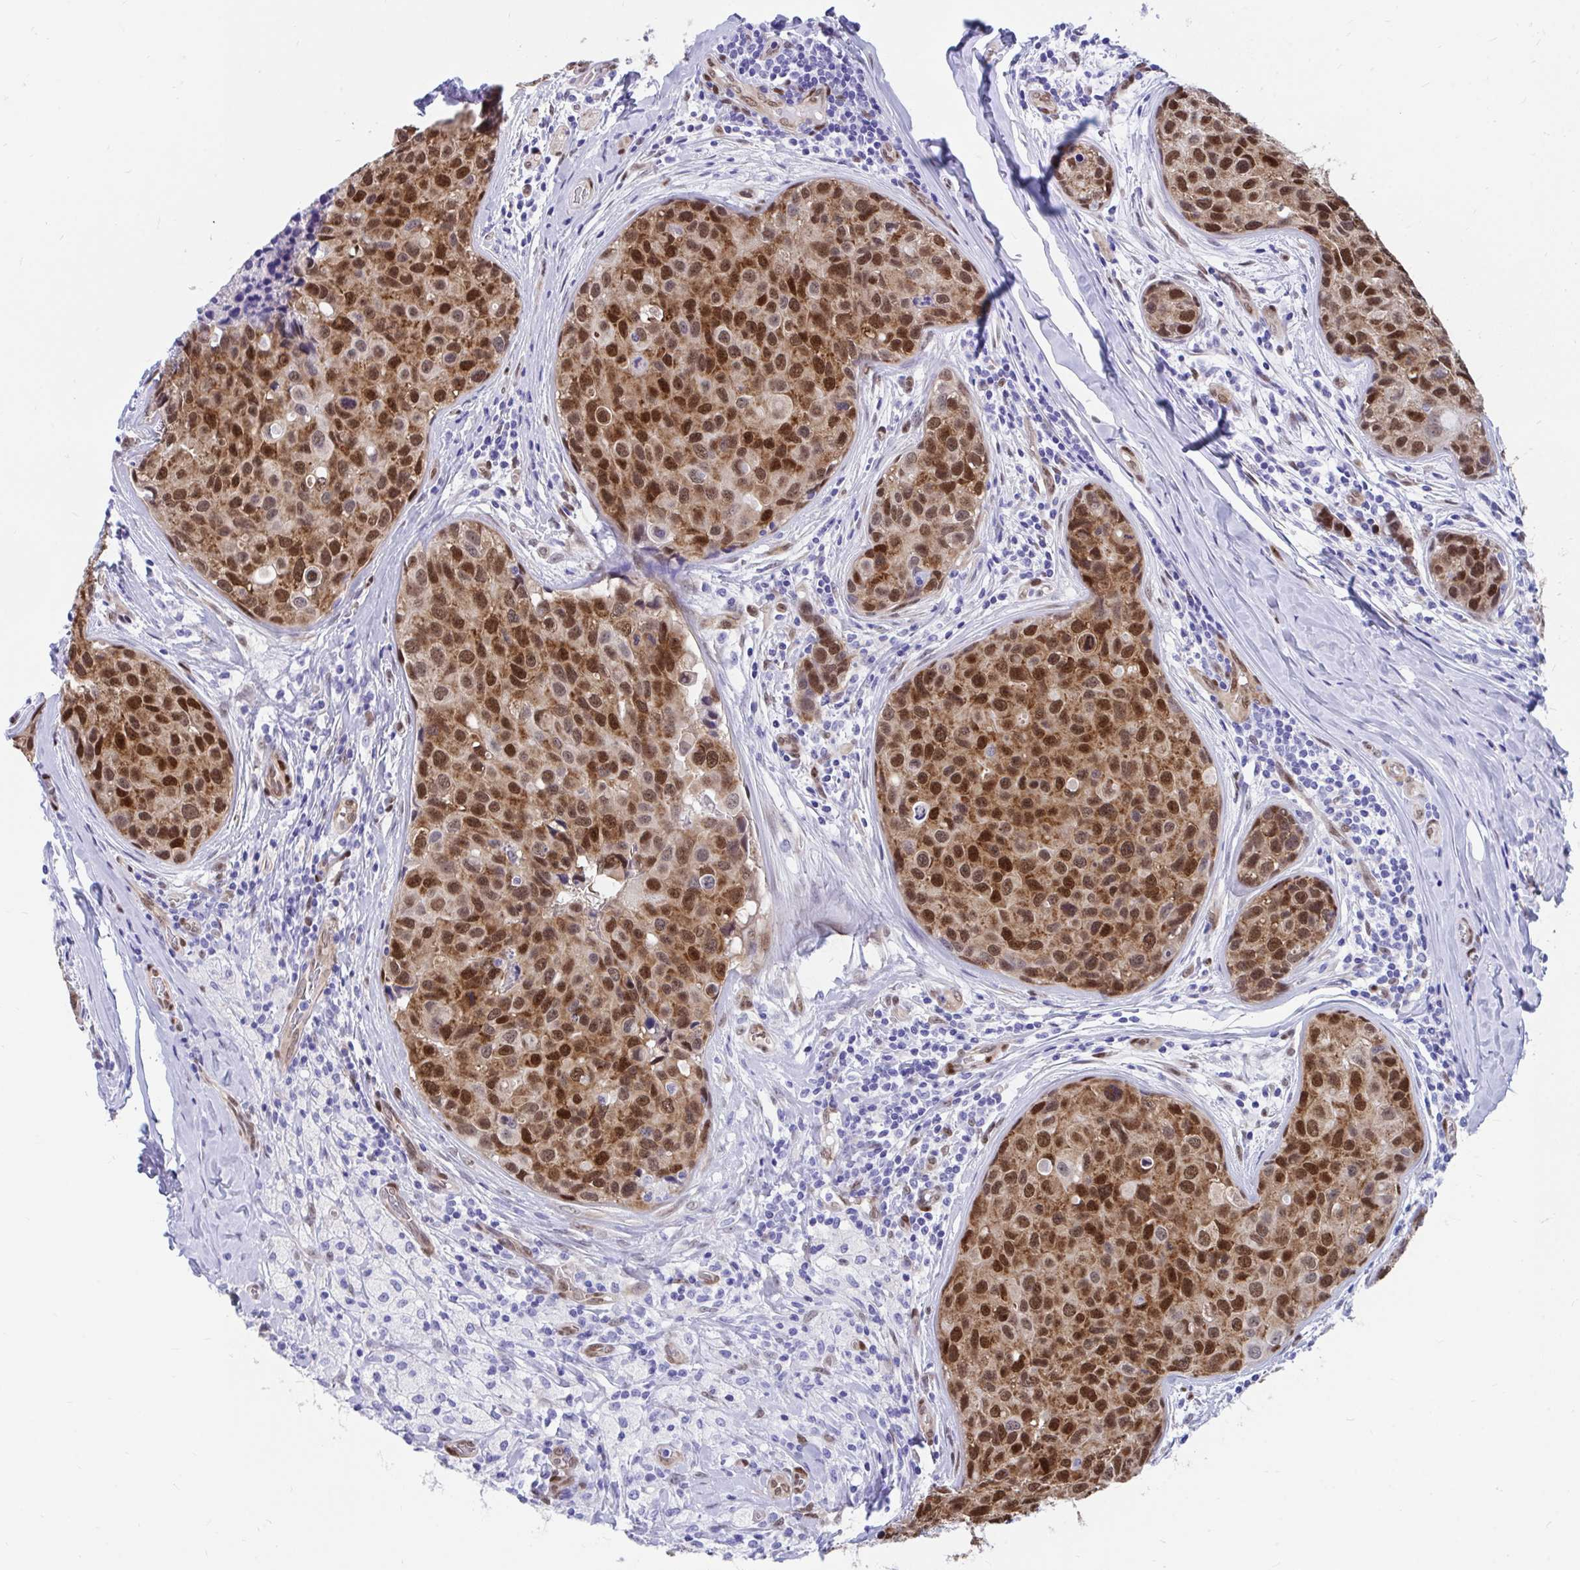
{"staining": {"intensity": "strong", "quantity": ">75%", "location": "cytoplasmic/membranous,nuclear"}, "tissue": "breast cancer", "cell_type": "Tumor cells", "image_type": "cancer", "snomed": [{"axis": "morphology", "description": "Duct carcinoma"}, {"axis": "topography", "description": "Breast"}], "caption": "An IHC histopathology image of tumor tissue is shown. Protein staining in brown shows strong cytoplasmic/membranous and nuclear positivity in invasive ductal carcinoma (breast) within tumor cells. Nuclei are stained in blue.", "gene": "RBPMS", "patient": {"sex": "female", "age": 24}}